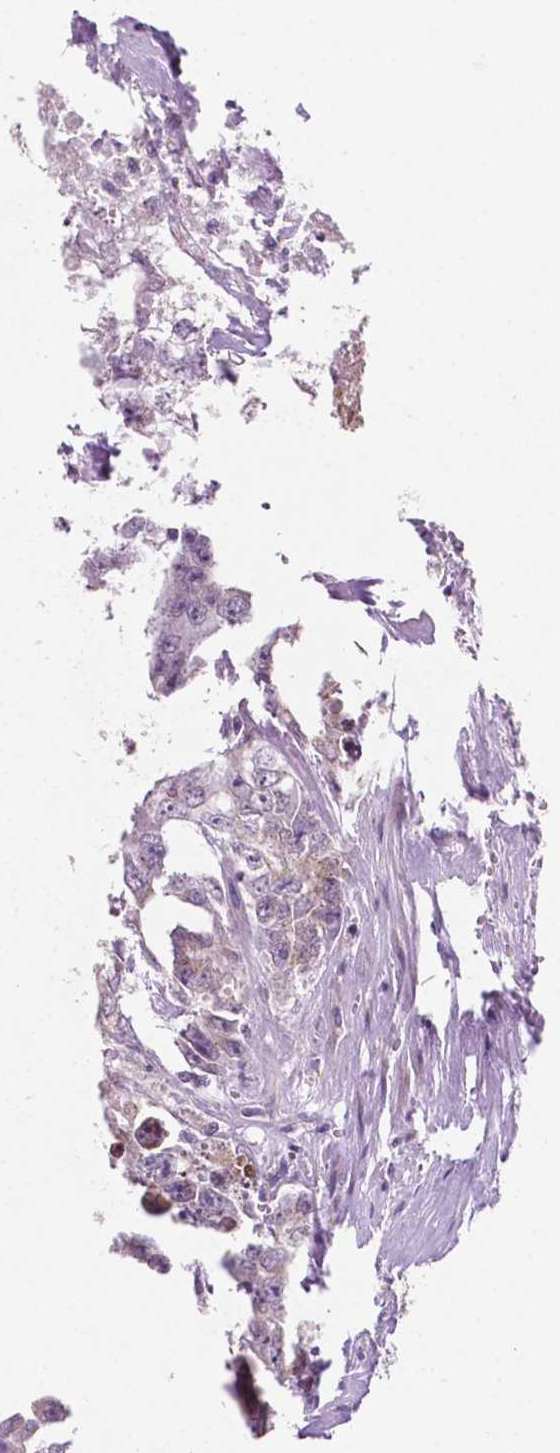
{"staining": {"intensity": "negative", "quantity": "none", "location": "none"}, "tissue": "testis cancer", "cell_type": "Tumor cells", "image_type": "cancer", "snomed": [{"axis": "morphology", "description": "Carcinoma, Embryonal, NOS"}, {"axis": "topography", "description": "Testis"}], "caption": "Histopathology image shows no significant protein positivity in tumor cells of embryonal carcinoma (testis). (Stains: DAB IHC with hematoxylin counter stain, Microscopy: brightfield microscopy at high magnification).", "gene": "LRP1B", "patient": {"sex": "male", "age": 24}}